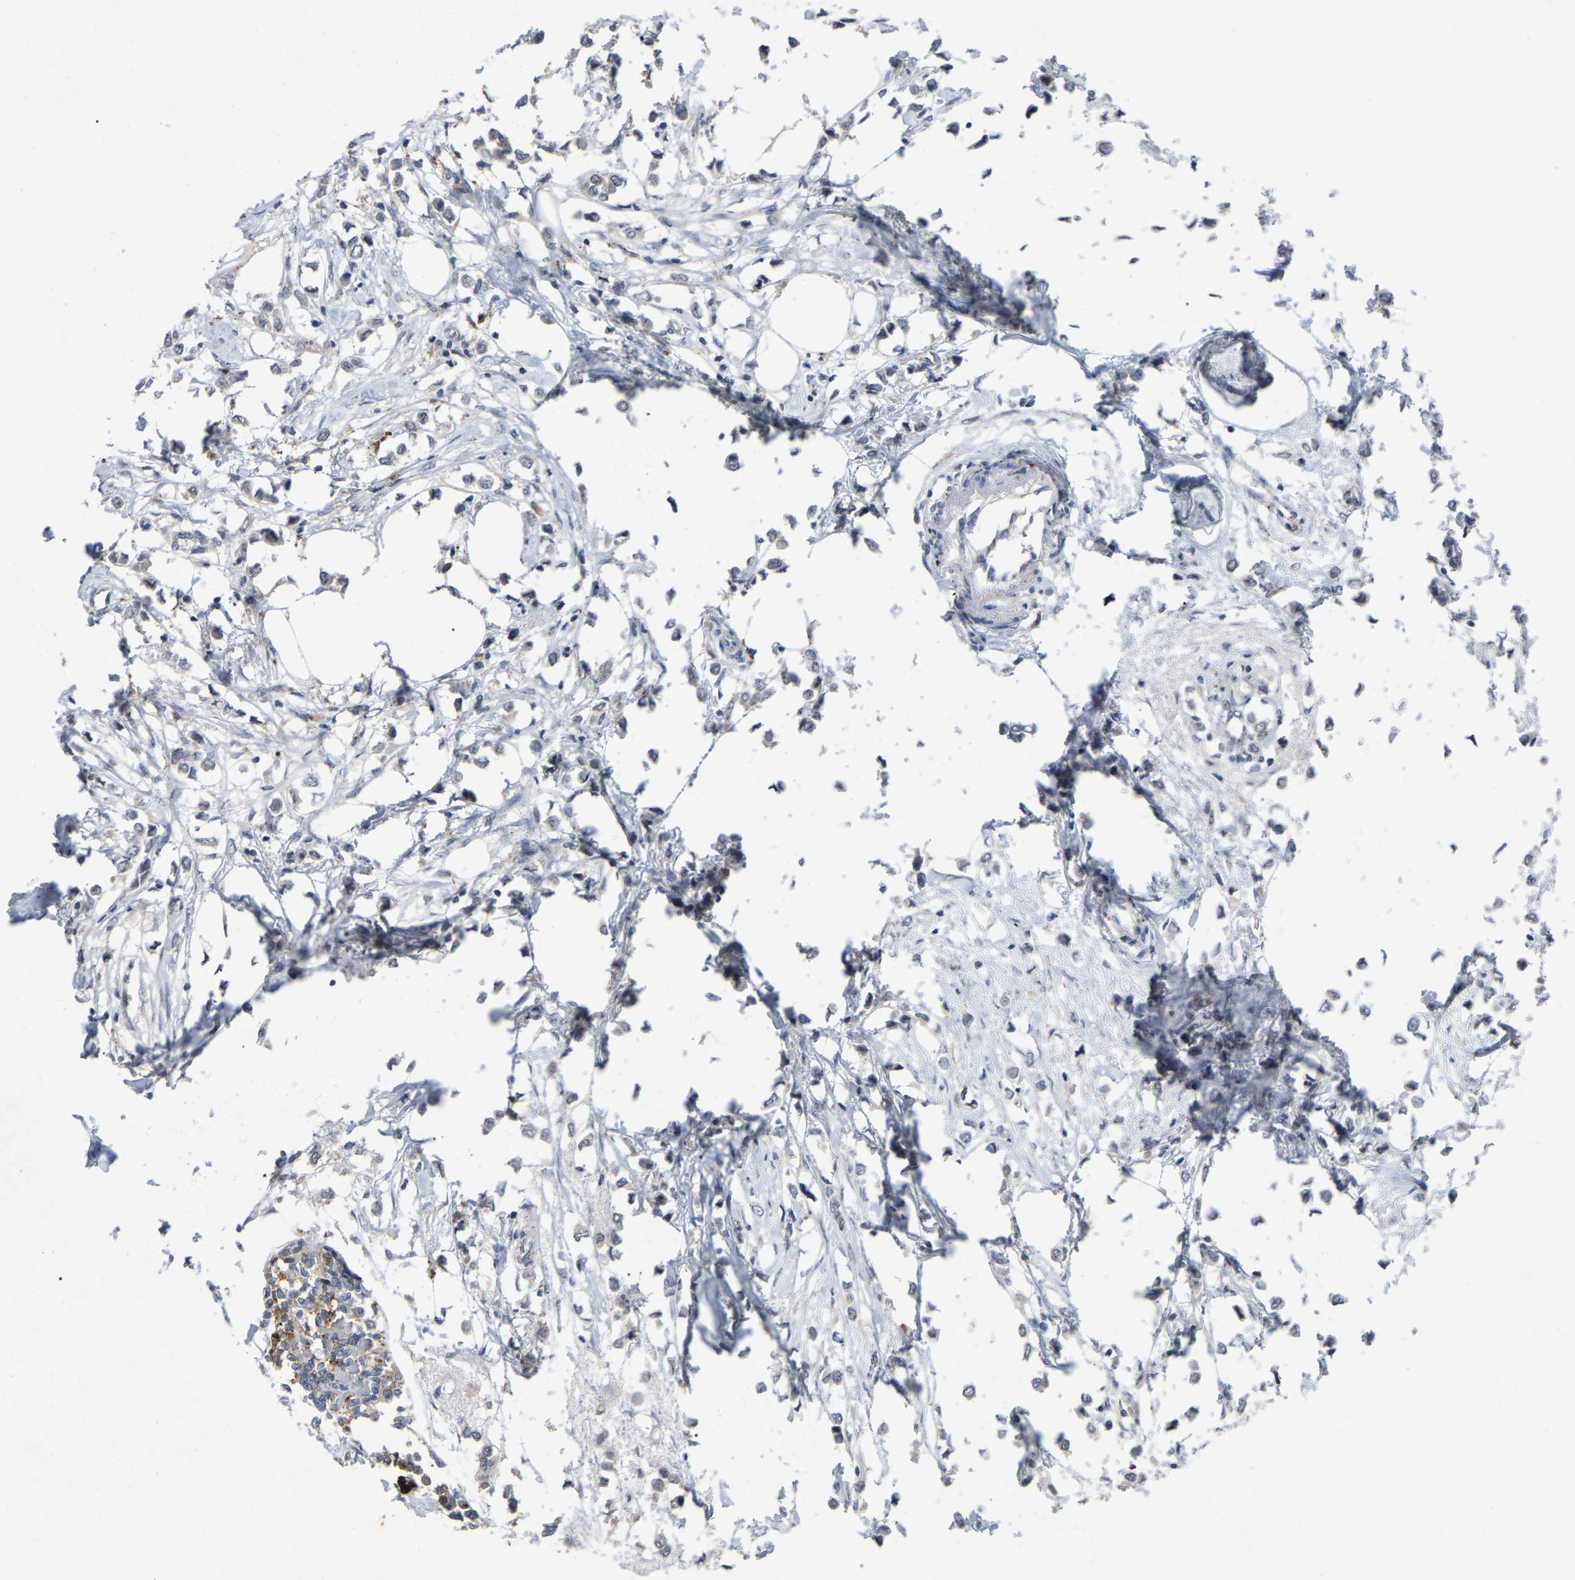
{"staining": {"intensity": "weak", "quantity": "<25%", "location": "cytoplasmic/membranous"}, "tissue": "breast cancer", "cell_type": "Tumor cells", "image_type": "cancer", "snomed": [{"axis": "morphology", "description": "Lobular carcinoma"}, {"axis": "topography", "description": "Breast"}], "caption": "Immunohistochemical staining of breast cancer (lobular carcinoma) exhibits no significant staining in tumor cells.", "gene": "SMPD2", "patient": {"sex": "female", "age": 51}}